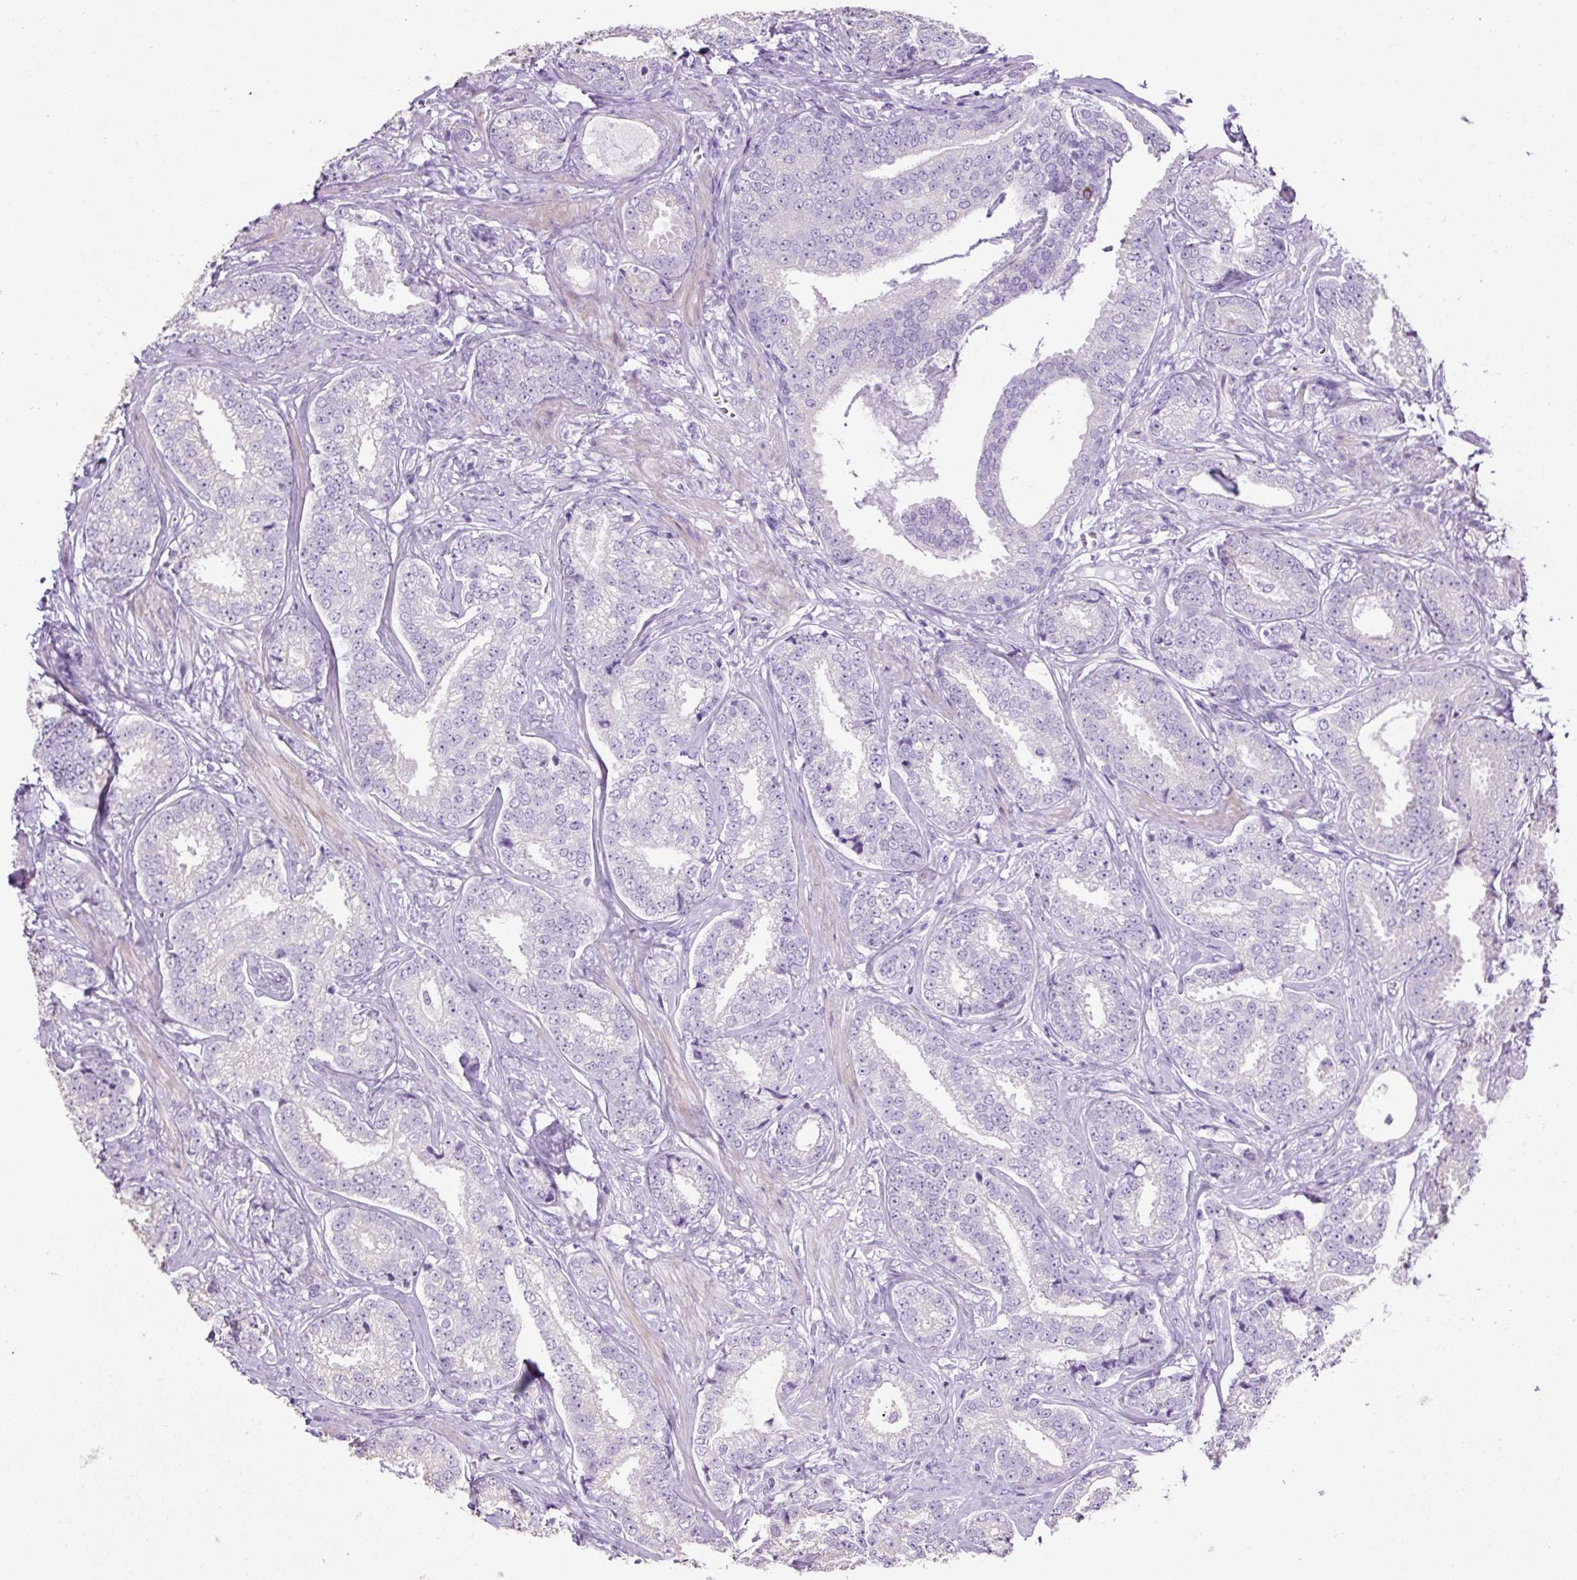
{"staining": {"intensity": "negative", "quantity": "none", "location": "none"}, "tissue": "prostate cancer", "cell_type": "Tumor cells", "image_type": "cancer", "snomed": [{"axis": "morphology", "description": "Adenocarcinoma, Low grade"}, {"axis": "topography", "description": "Prostate"}], "caption": "Immunohistochemical staining of human prostate cancer displays no significant positivity in tumor cells.", "gene": "C2CD4C", "patient": {"sex": "male", "age": 63}}